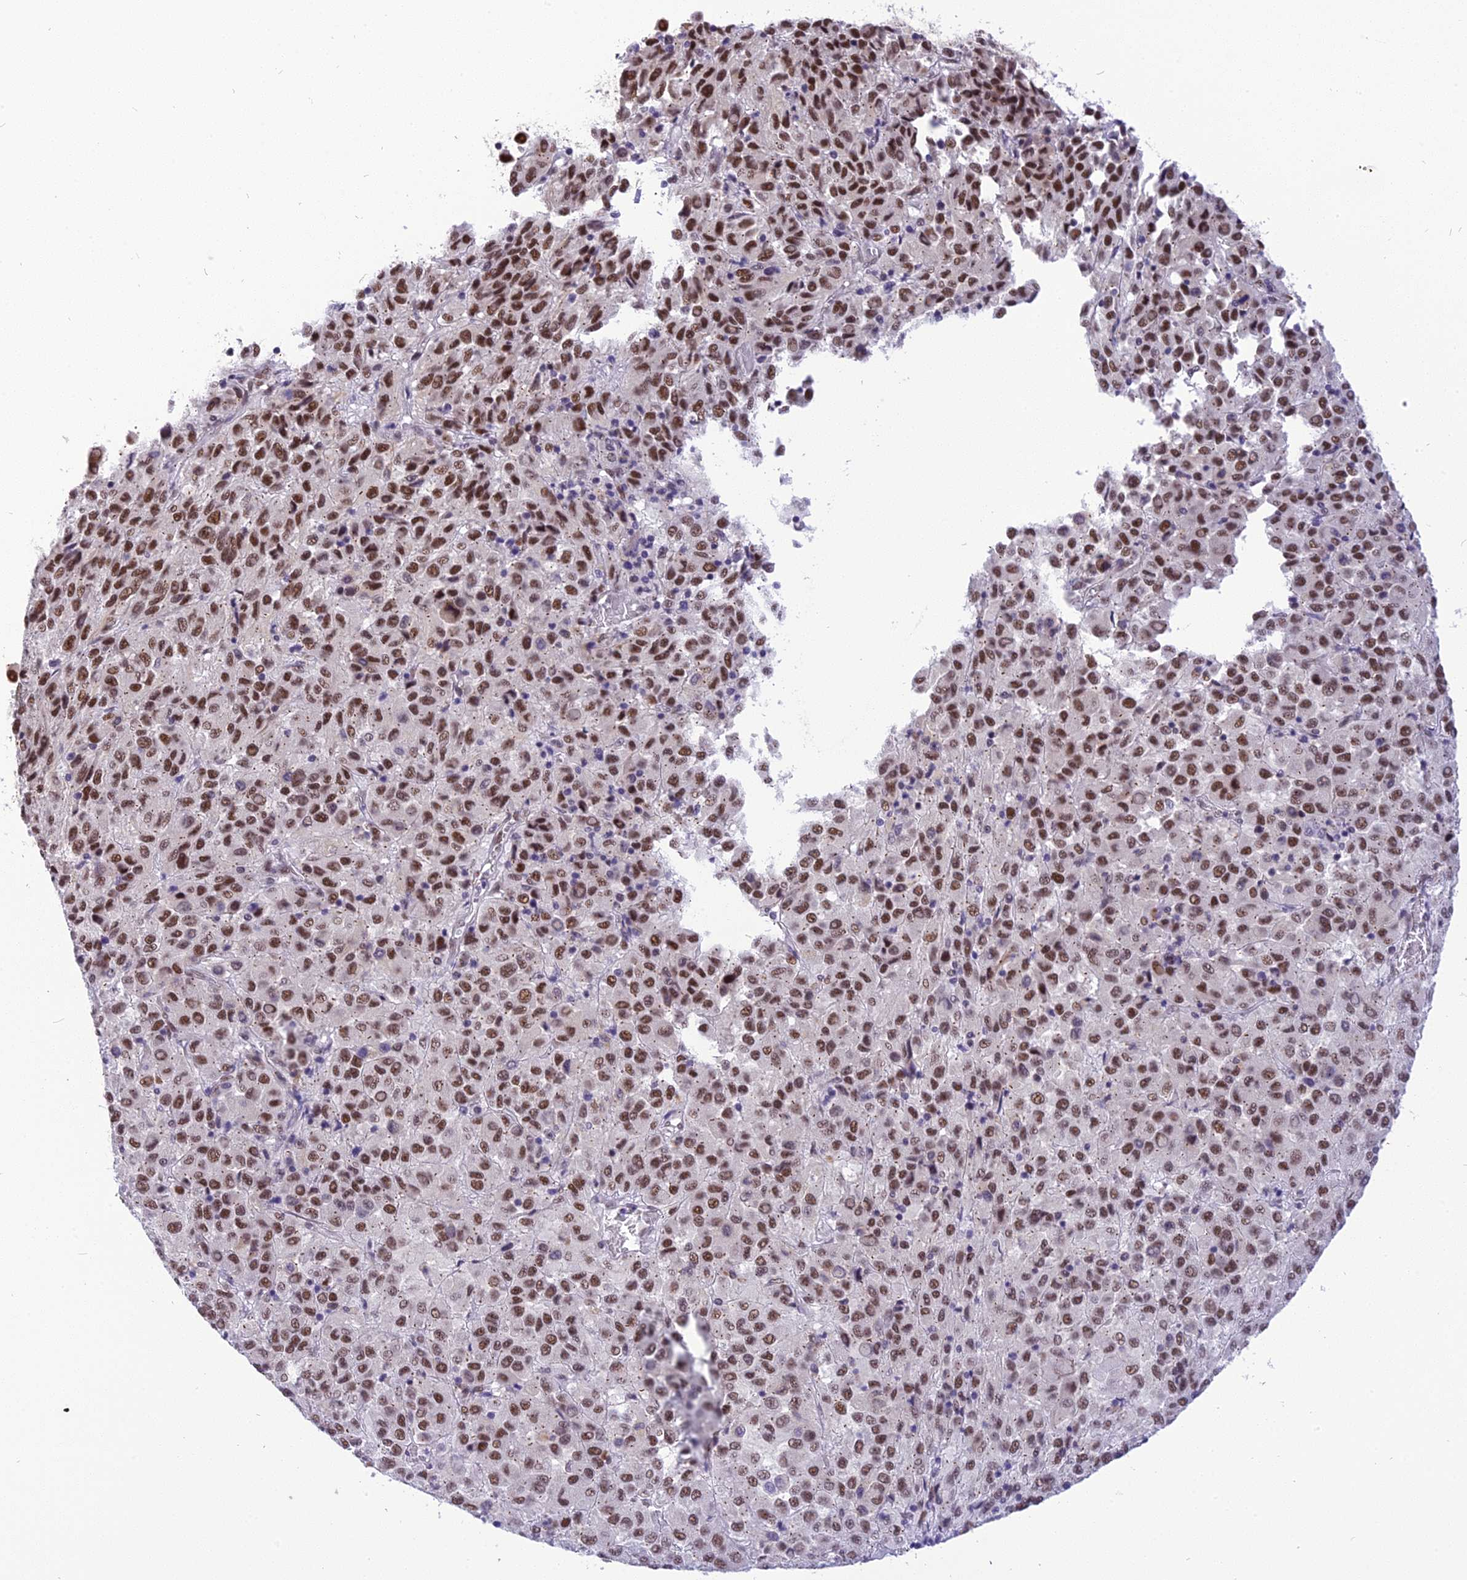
{"staining": {"intensity": "moderate", "quantity": ">75%", "location": "nuclear"}, "tissue": "melanoma", "cell_type": "Tumor cells", "image_type": "cancer", "snomed": [{"axis": "morphology", "description": "Malignant melanoma, Metastatic site"}, {"axis": "topography", "description": "Lung"}], "caption": "Immunohistochemical staining of human melanoma displays medium levels of moderate nuclear protein expression in about >75% of tumor cells. (Stains: DAB in brown, nuclei in blue, Microscopy: brightfield microscopy at high magnification).", "gene": "IRF2BP1", "patient": {"sex": "male", "age": 64}}